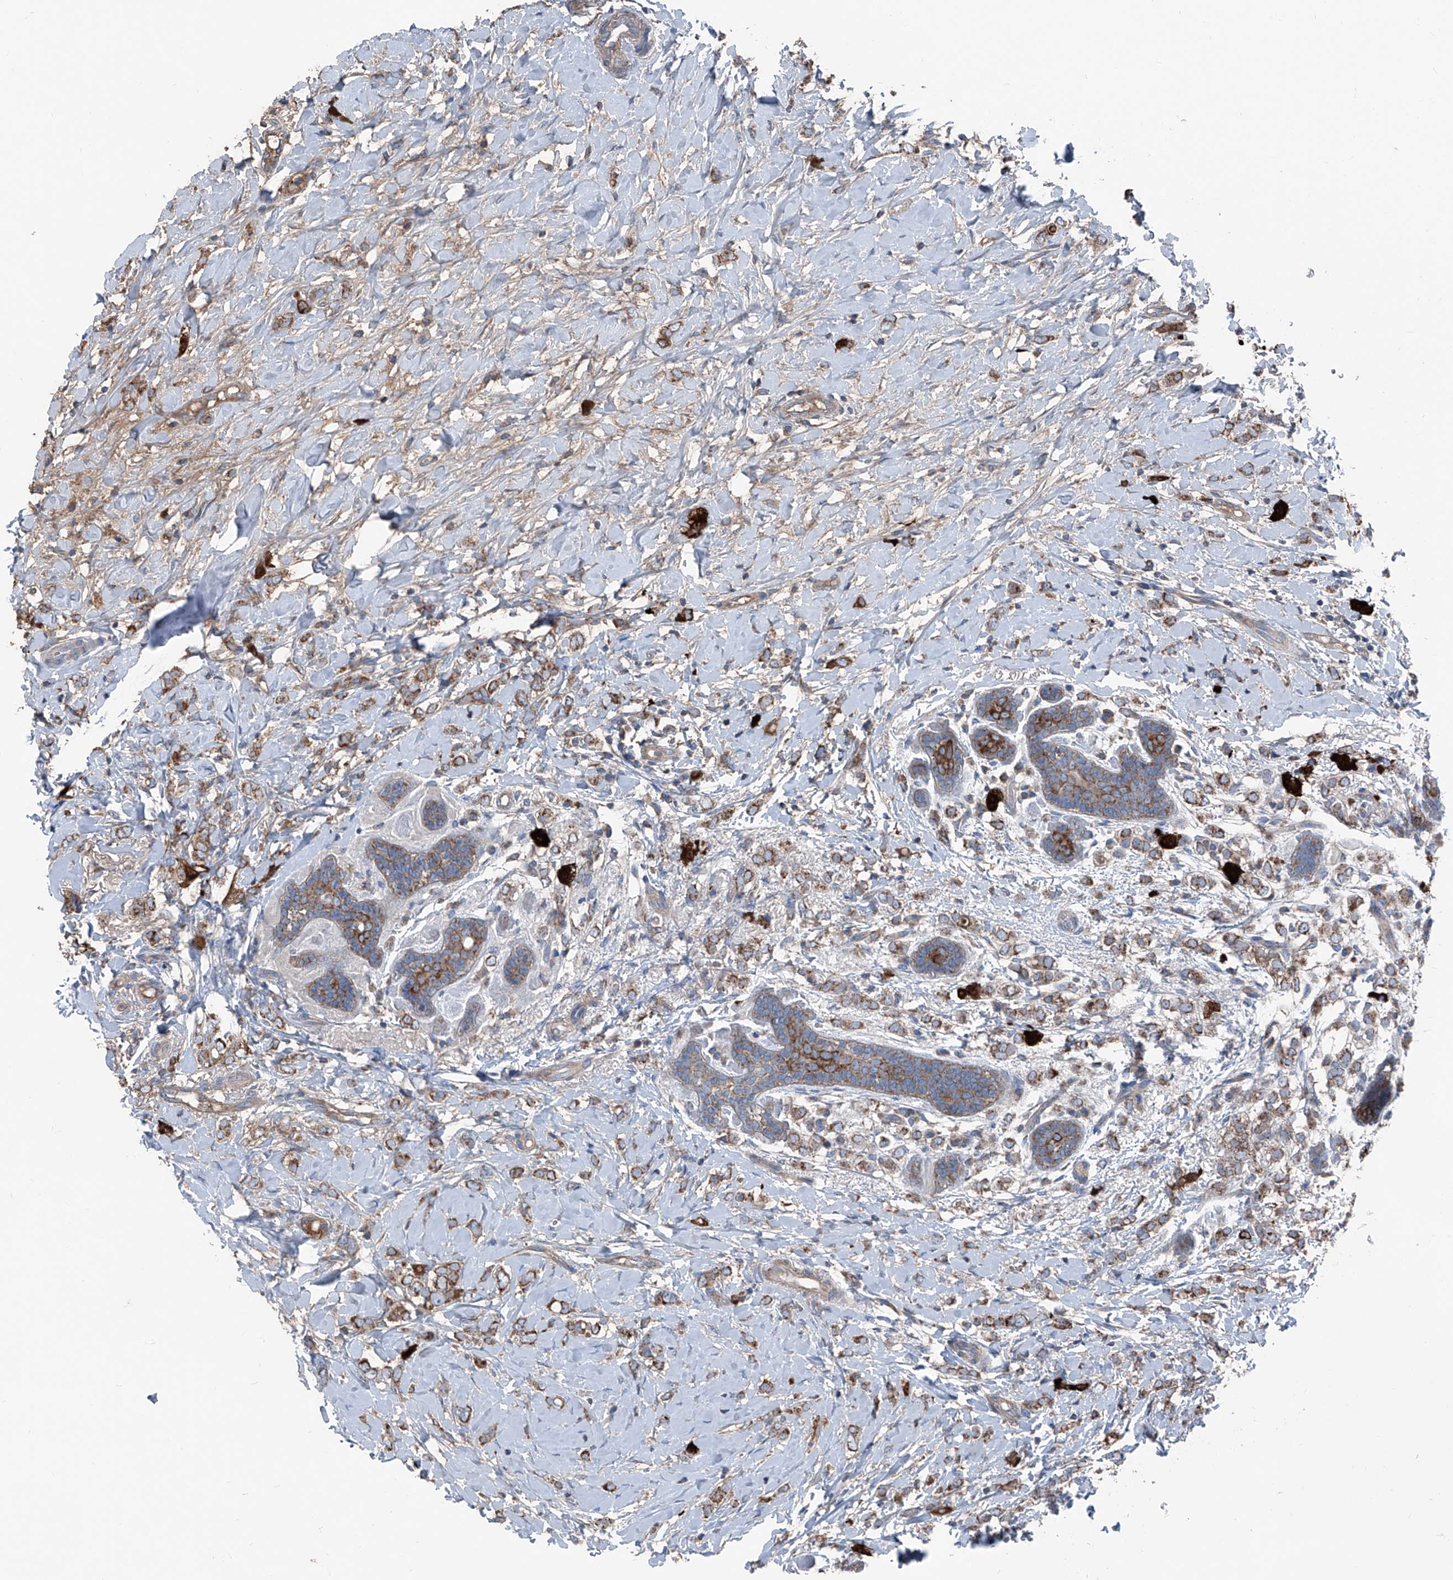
{"staining": {"intensity": "moderate", "quantity": ">75%", "location": "cytoplasmic/membranous"}, "tissue": "breast cancer", "cell_type": "Tumor cells", "image_type": "cancer", "snomed": [{"axis": "morphology", "description": "Normal tissue, NOS"}, {"axis": "morphology", "description": "Lobular carcinoma"}, {"axis": "topography", "description": "Breast"}], "caption": "High-power microscopy captured an IHC image of lobular carcinoma (breast), revealing moderate cytoplasmic/membranous staining in approximately >75% of tumor cells.", "gene": "GPAT3", "patient": {"sex": "female", "age": 47}}